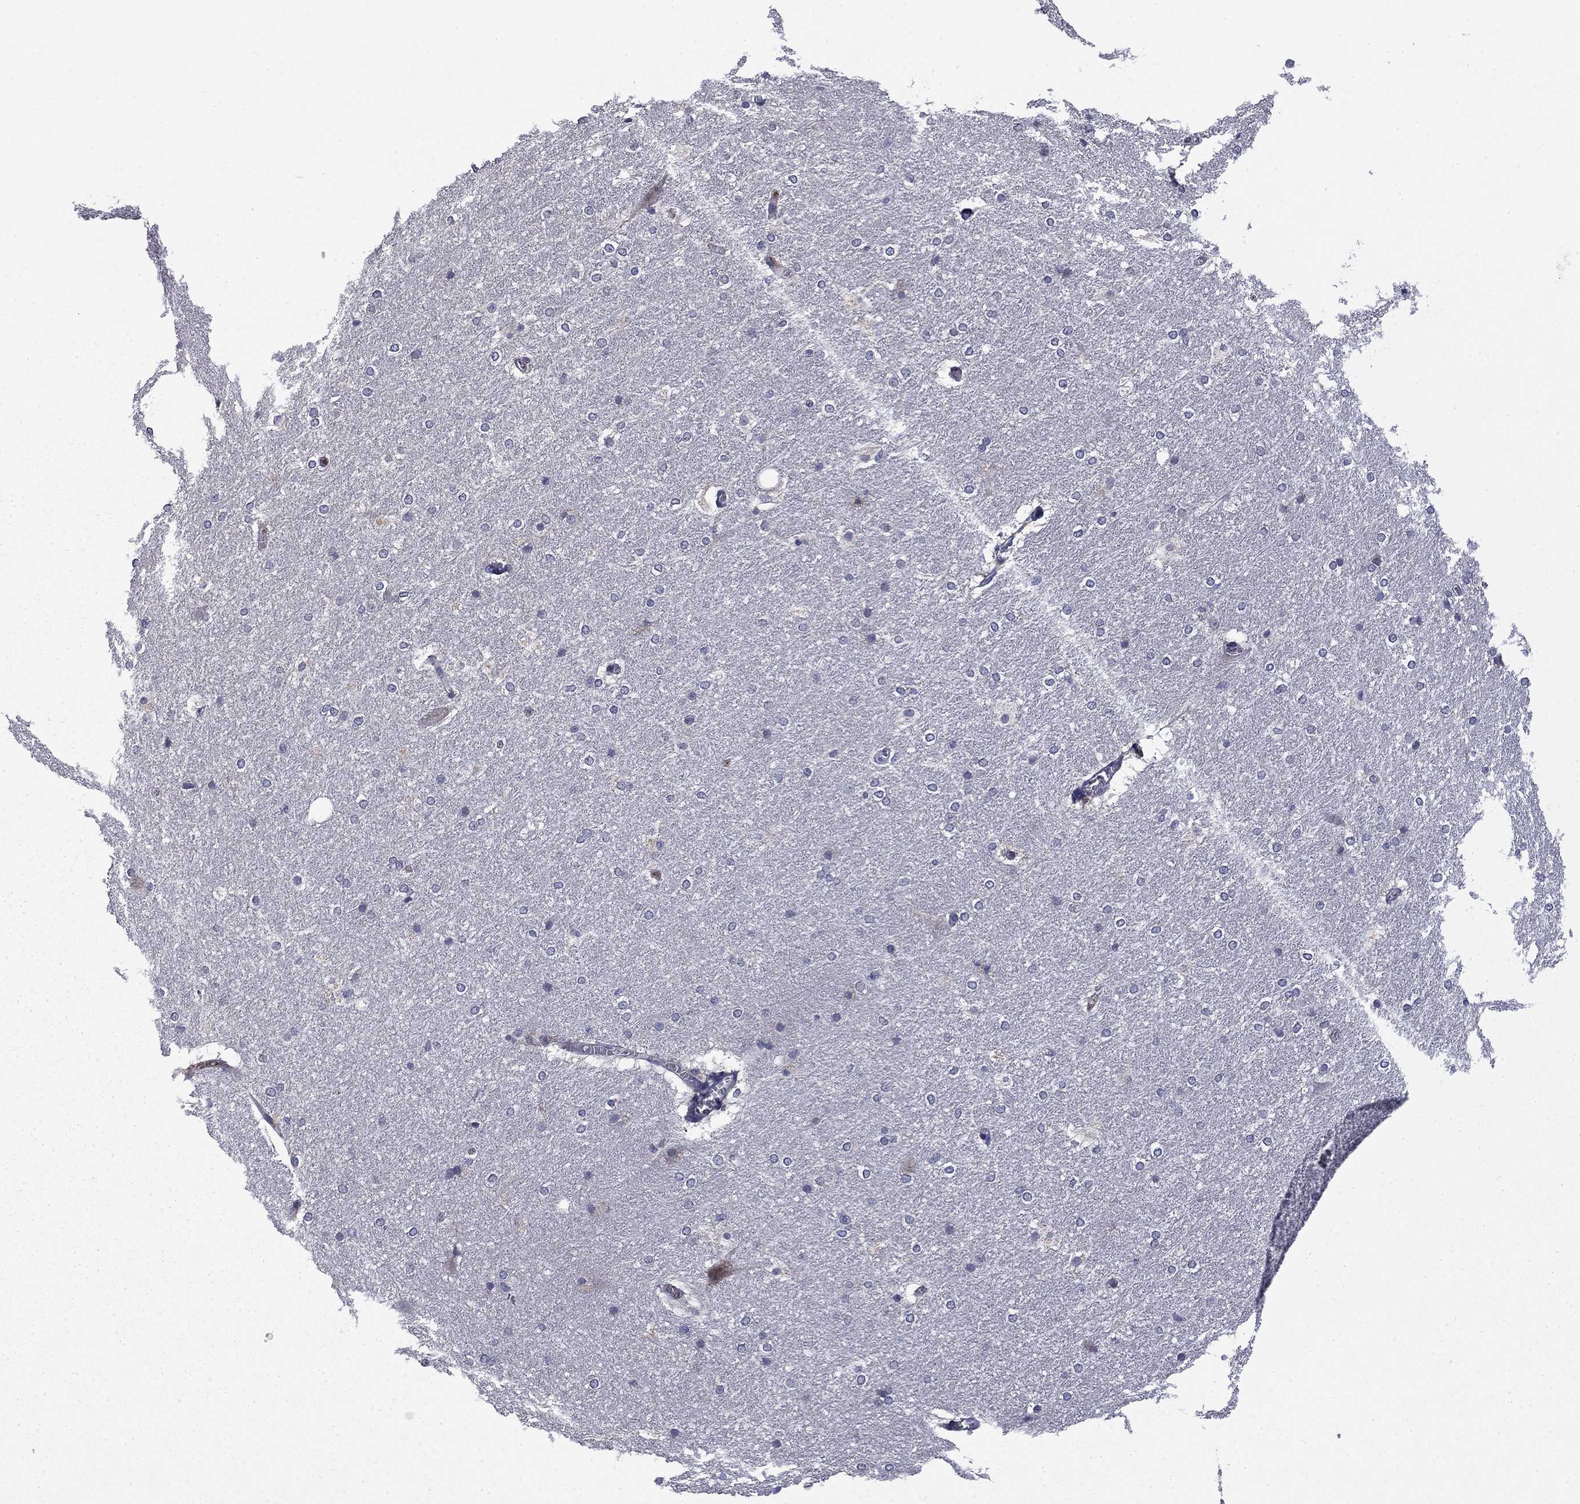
{"staining": {"intensity": "negative", "quantity": "none", "location": "none"}, "tissue": "hippocampus", "cell_type": "Glial cells", "image_type": "normal", "snomed": [{"axis": "morphology", "description": "Normal tissue, NOS"}, {"axis": "topography", "description": "Cerebral cortex"}, {"axis": "topography", "description": "Hippocampus"}], "caption": "This is a micrograph of immunohistochemistry (IHC) staining of normal hippocampus, which shows no expression in glial cells. Brightfield microscopy of IHC stained with DAB (brown) and hematoxylin (blue), captured at high magnification.", "gene": "CEACAM7", "patient": {"sex": "female", "age": 19}}